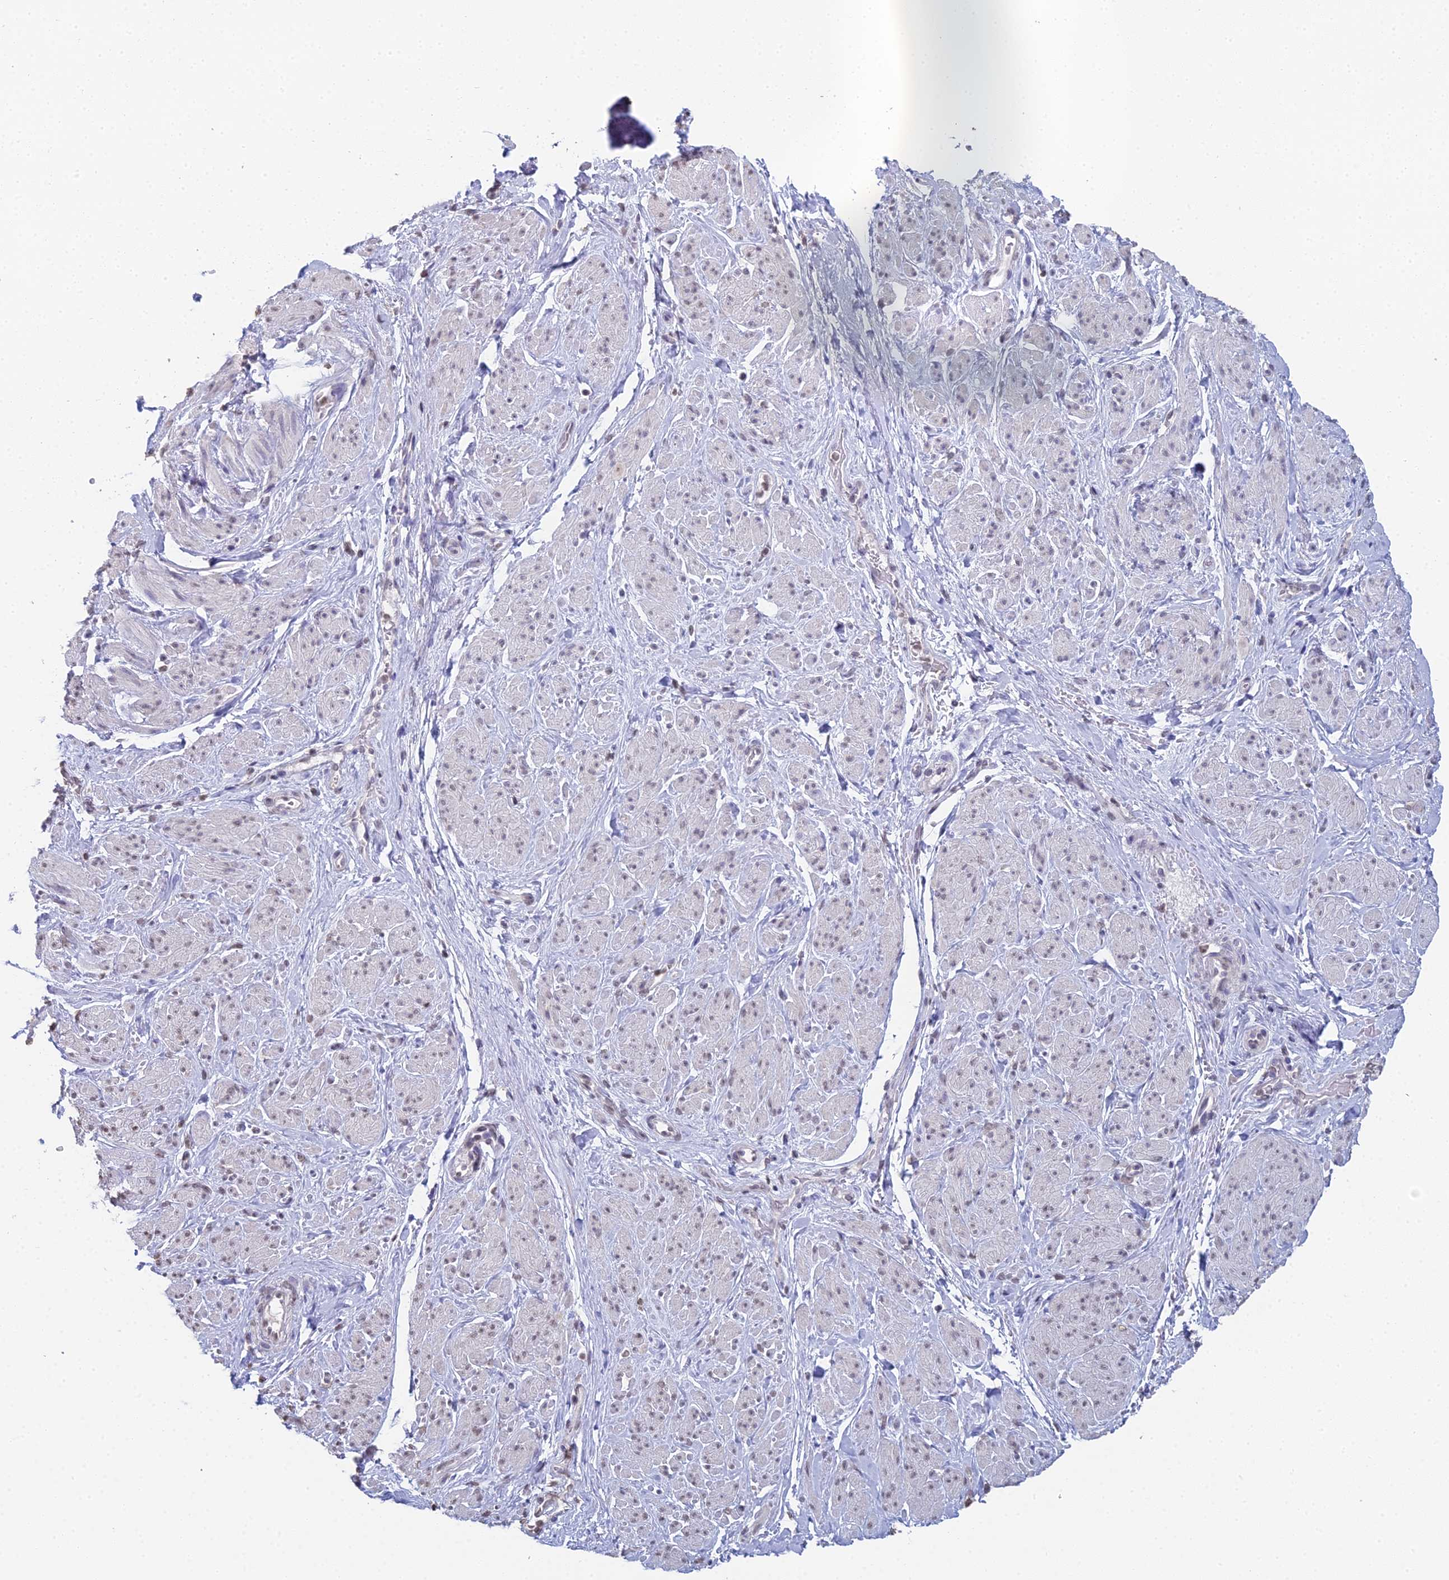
{"staining": {"intensity": "negative", "quantity": "none", "location": "none"}, "tissue": "smooth muscle", "cell_type": "Smooth muscle cells", "image_type": "normal", "snomed": [{"axis": "morphology", "description": "Normal tissue, NOS"}, {"axis": "topography", "description": "Smooth muscle"}, {"axis": "topography", "description": "Peripheral nerve tissue"}], "caption": "Human smooth muscle stained for a protein using IHC shows no expression in smooth muscle cells.", "gene": "PRR22", "patient": {"sex": "male", "age": 69}}